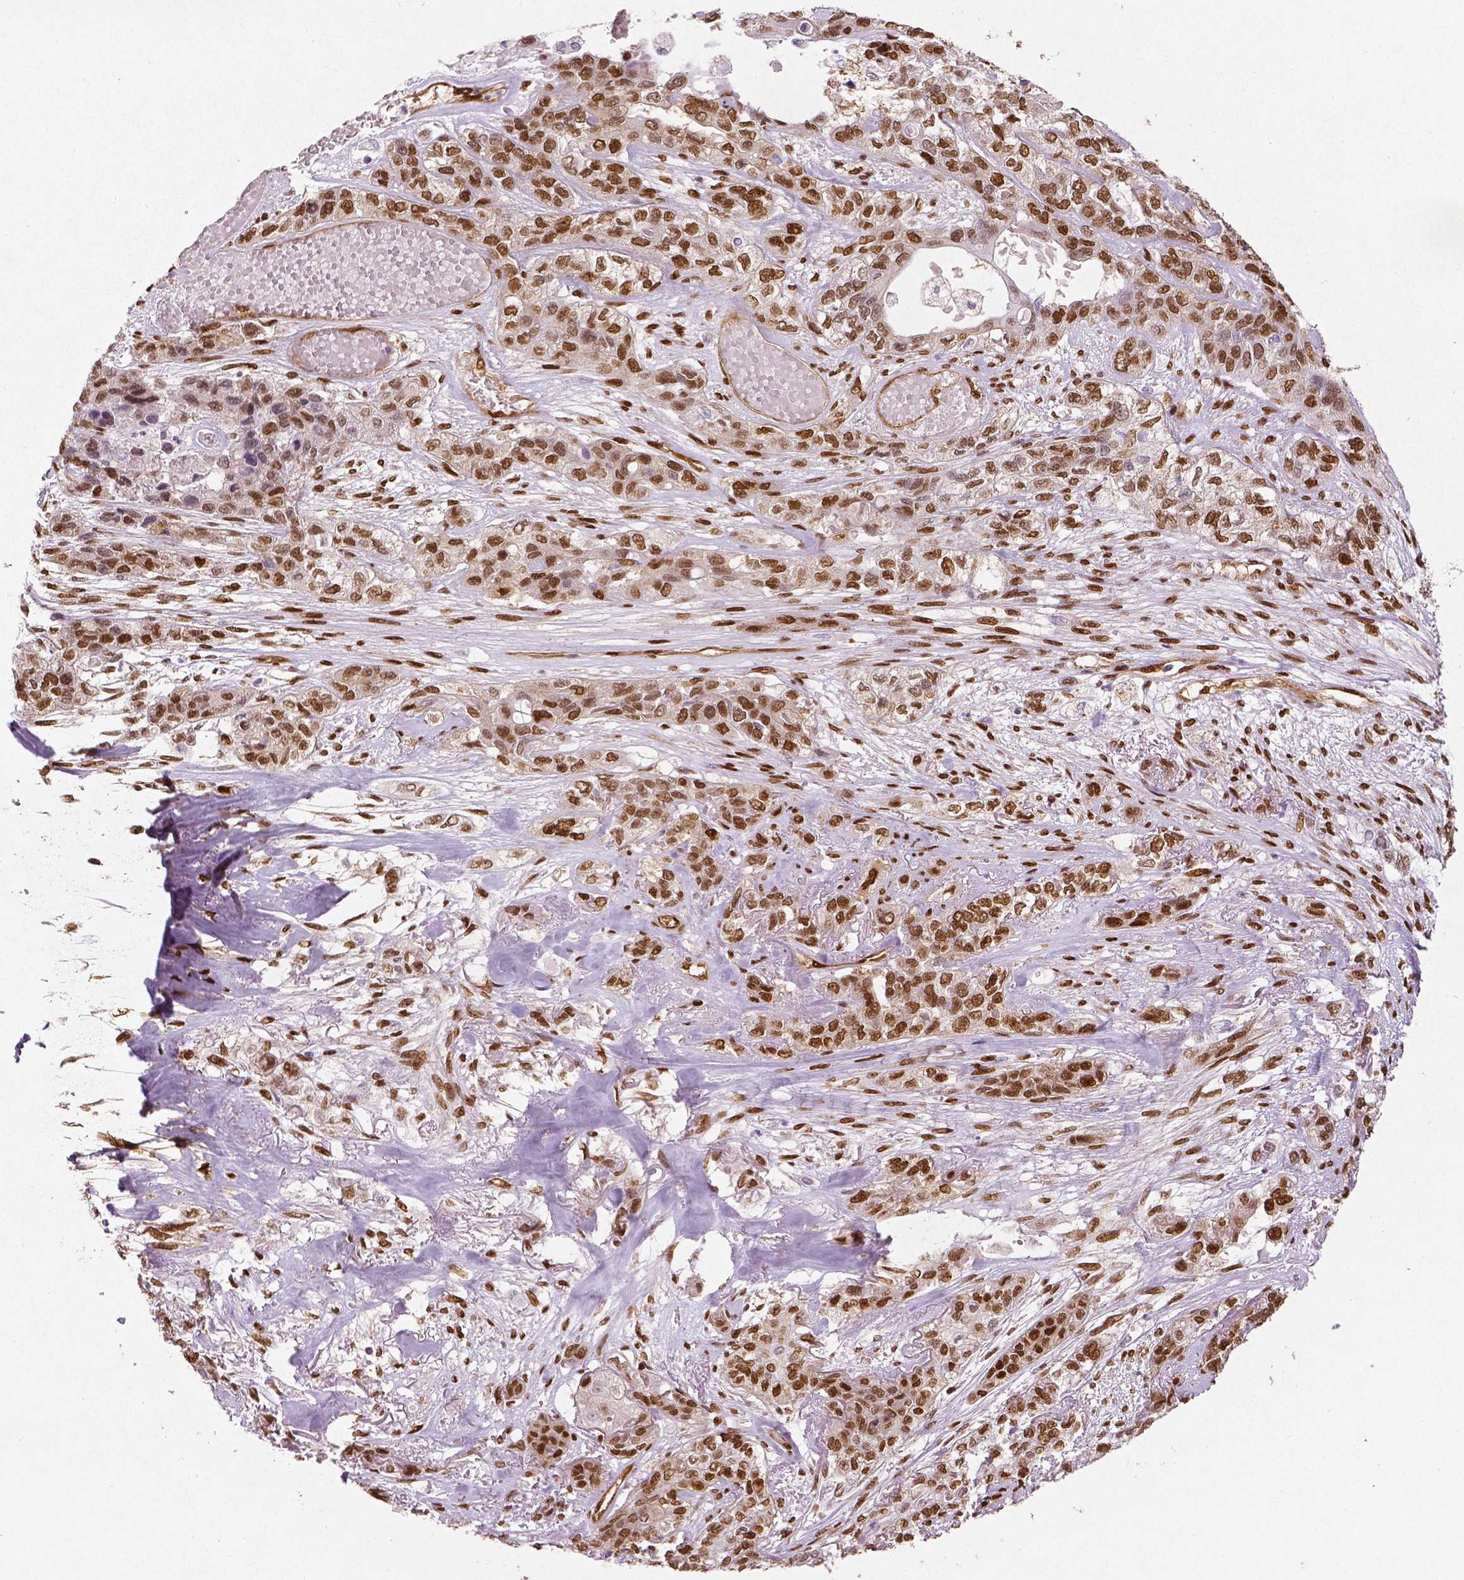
{"staining": {"intensity": "moderate", "quantity": ">75%", "location": "cytoplasmic/membranous,nuclear"}, "tissue": "lung cancer", "cell_type": "Tumor cells", "image_type": "cancer", "snomed": [{"axis": "morphology", "description": "Squamous cell carcinoma, NOS"}, {"axis": "topography", "description": "Lung"}], "caption": "This is a histology image of immunohistochemistry staining of lung cancer, which shows moderate staining in the cytoplasmic/membranous and nuclear of tumor cells.", "gene": "WWTR1", "patient": {"sex": "female", "age": 70}}